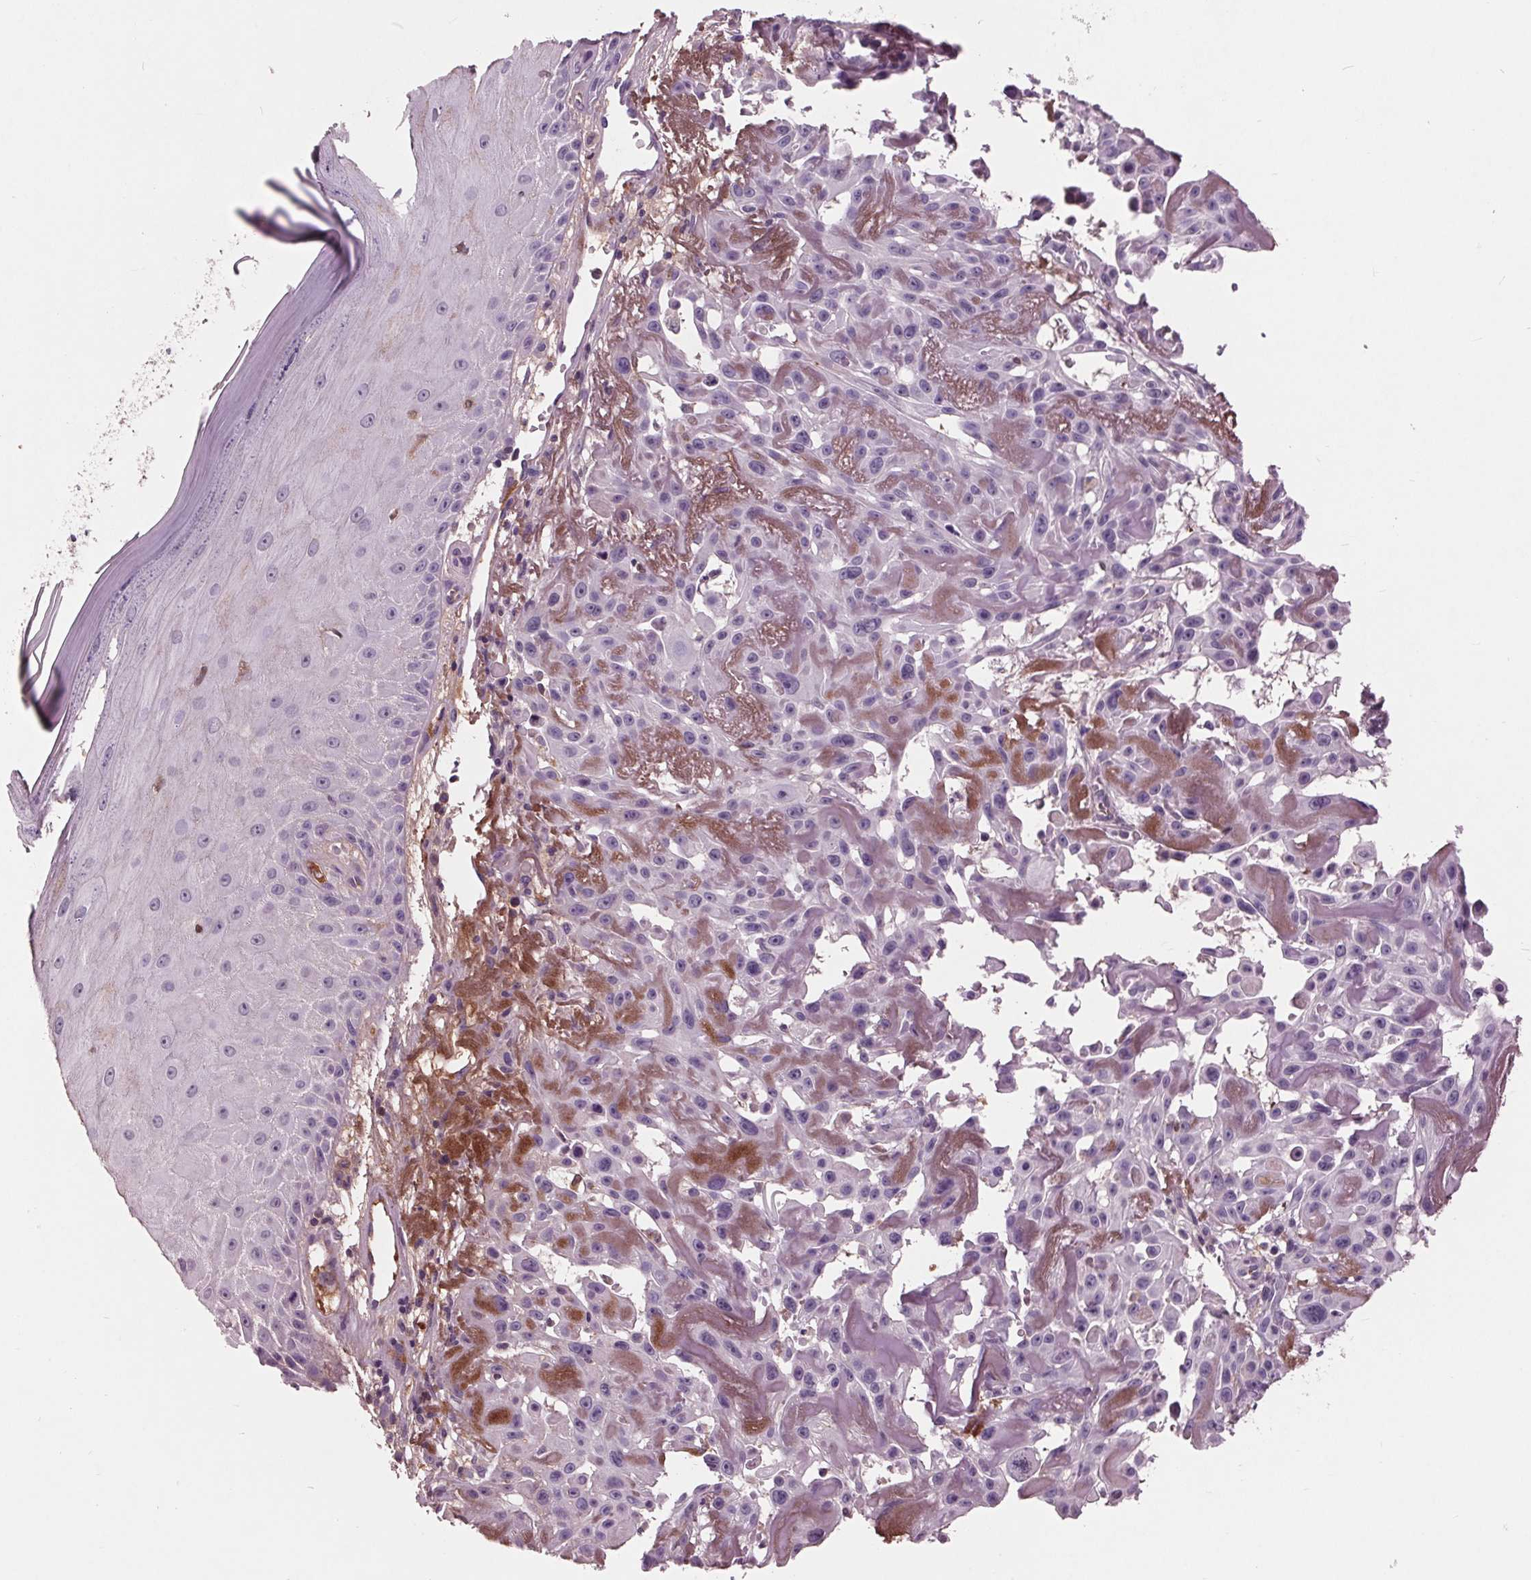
{"staining": {"intensity": "negative", "quantity": "none", "location": "none"}, "tissue": "skin cancer", "cell_type": "Tumor cells", "image_type": "cancer", "snomed": [{"axis": "morphology", "description": "Squamous cell carcinoma, NOS"}, {"axis": "topography", "description": "Skin"}], "caption": "This is an immunohistochemistry (IHC) histopathology image of skin cancer (squamous cell carcinoma). There is no positivity in tumor cells.", "gene": "C6", "patient": {"sex": "male", "age": 91}}